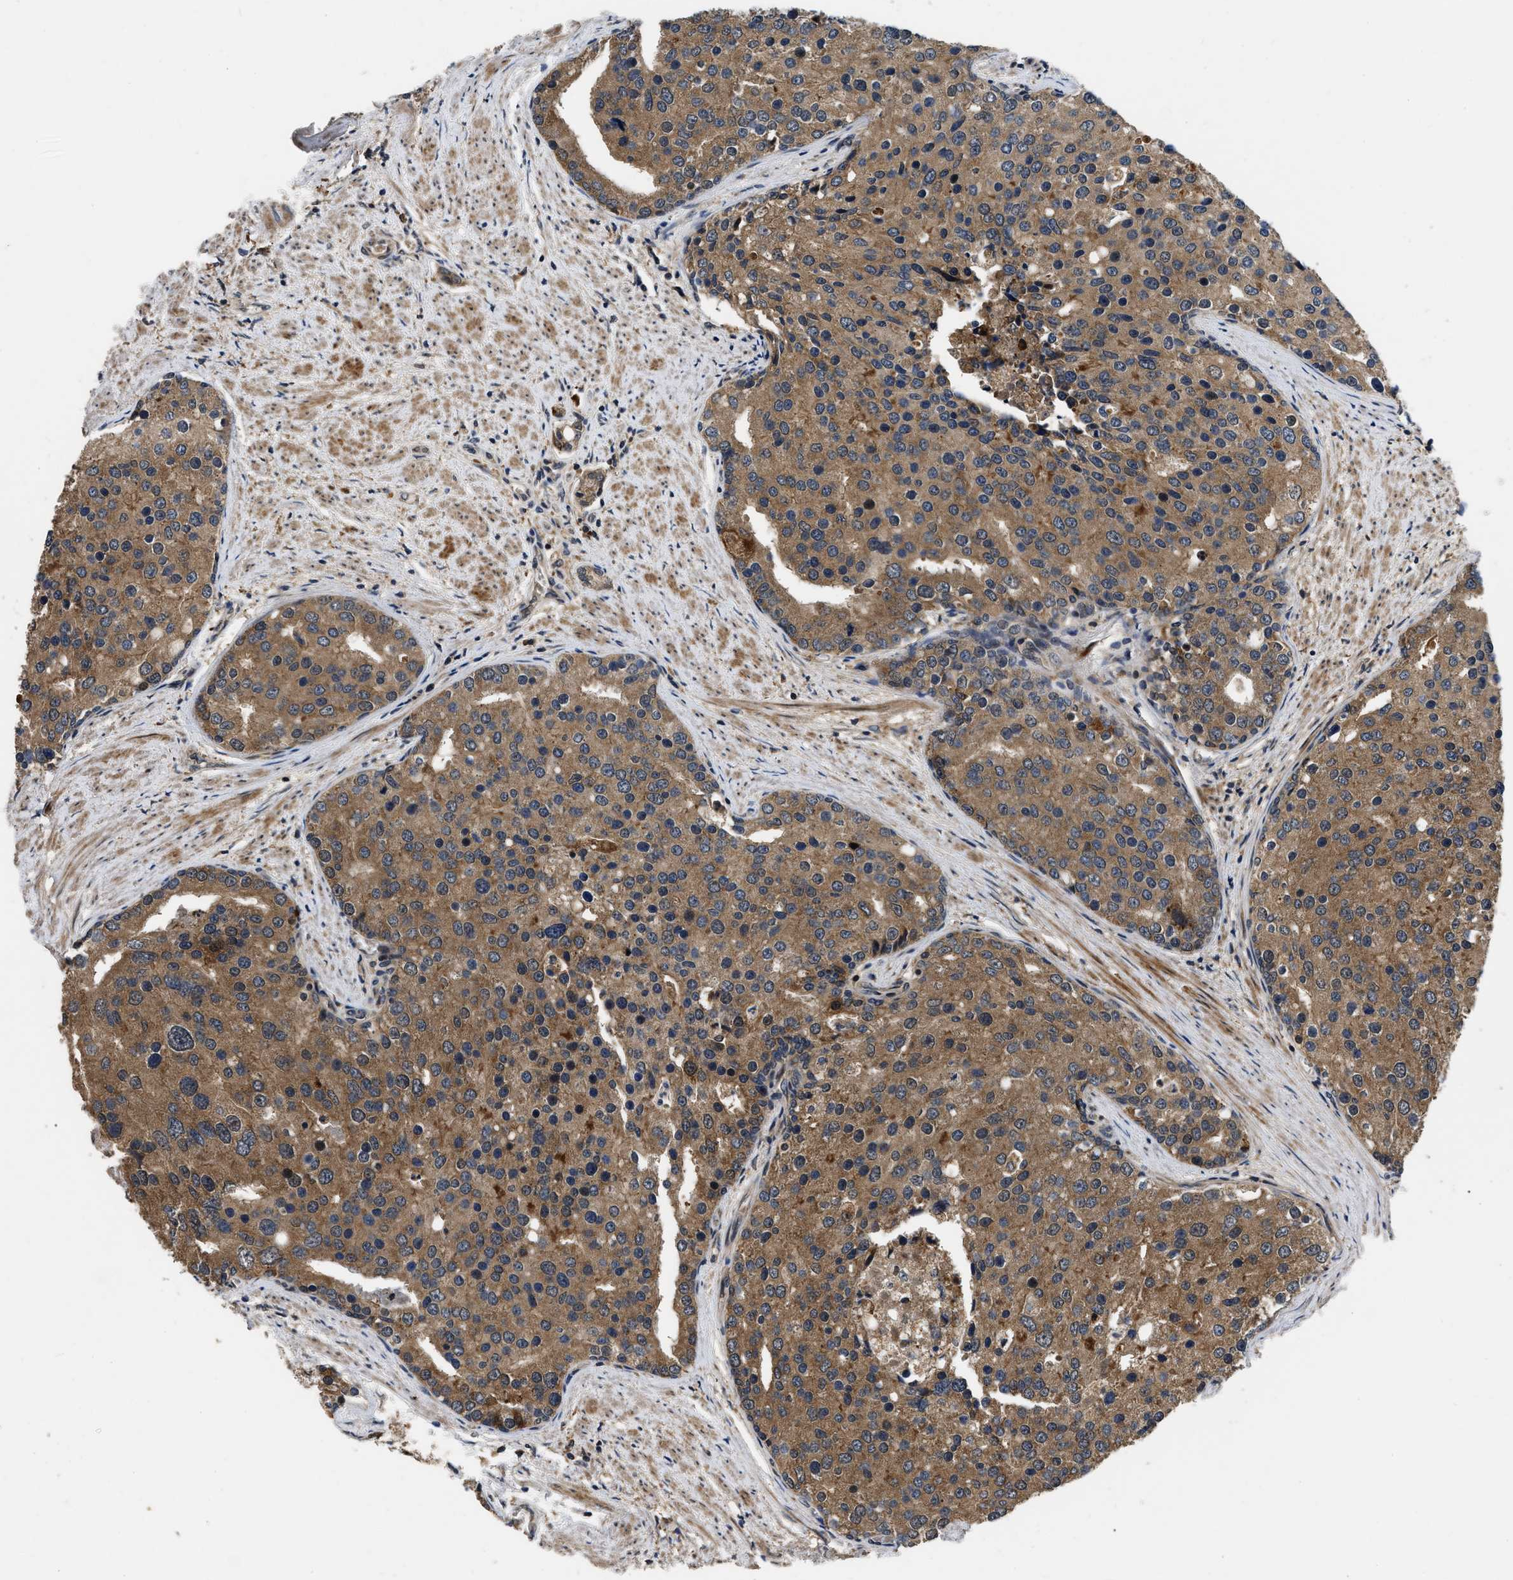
{"staining": {"intensity": "moderate", "quantity": ">75%", "location": "cytoplasmic/membranous"}, "tissue": "prostate cancer", "cell_type": "Tumor cells", "image_type": "cancer", "snomed": [{"axis": "morphology", "description": "Adenocarcinoma, High grade"}, {"axis": "topography", "description": "Prostate"}], "caption": "Prostate cancer was stained to show a protein in brown. There is medium levels of moderate cytoplasmic/membranous staining in approximately >75% of tumor cells. (DAB = brown stain, brightfield microscopy at high magnification).", "gene": "PPWD1", "patient": {"sex": "male", "age": 50}}